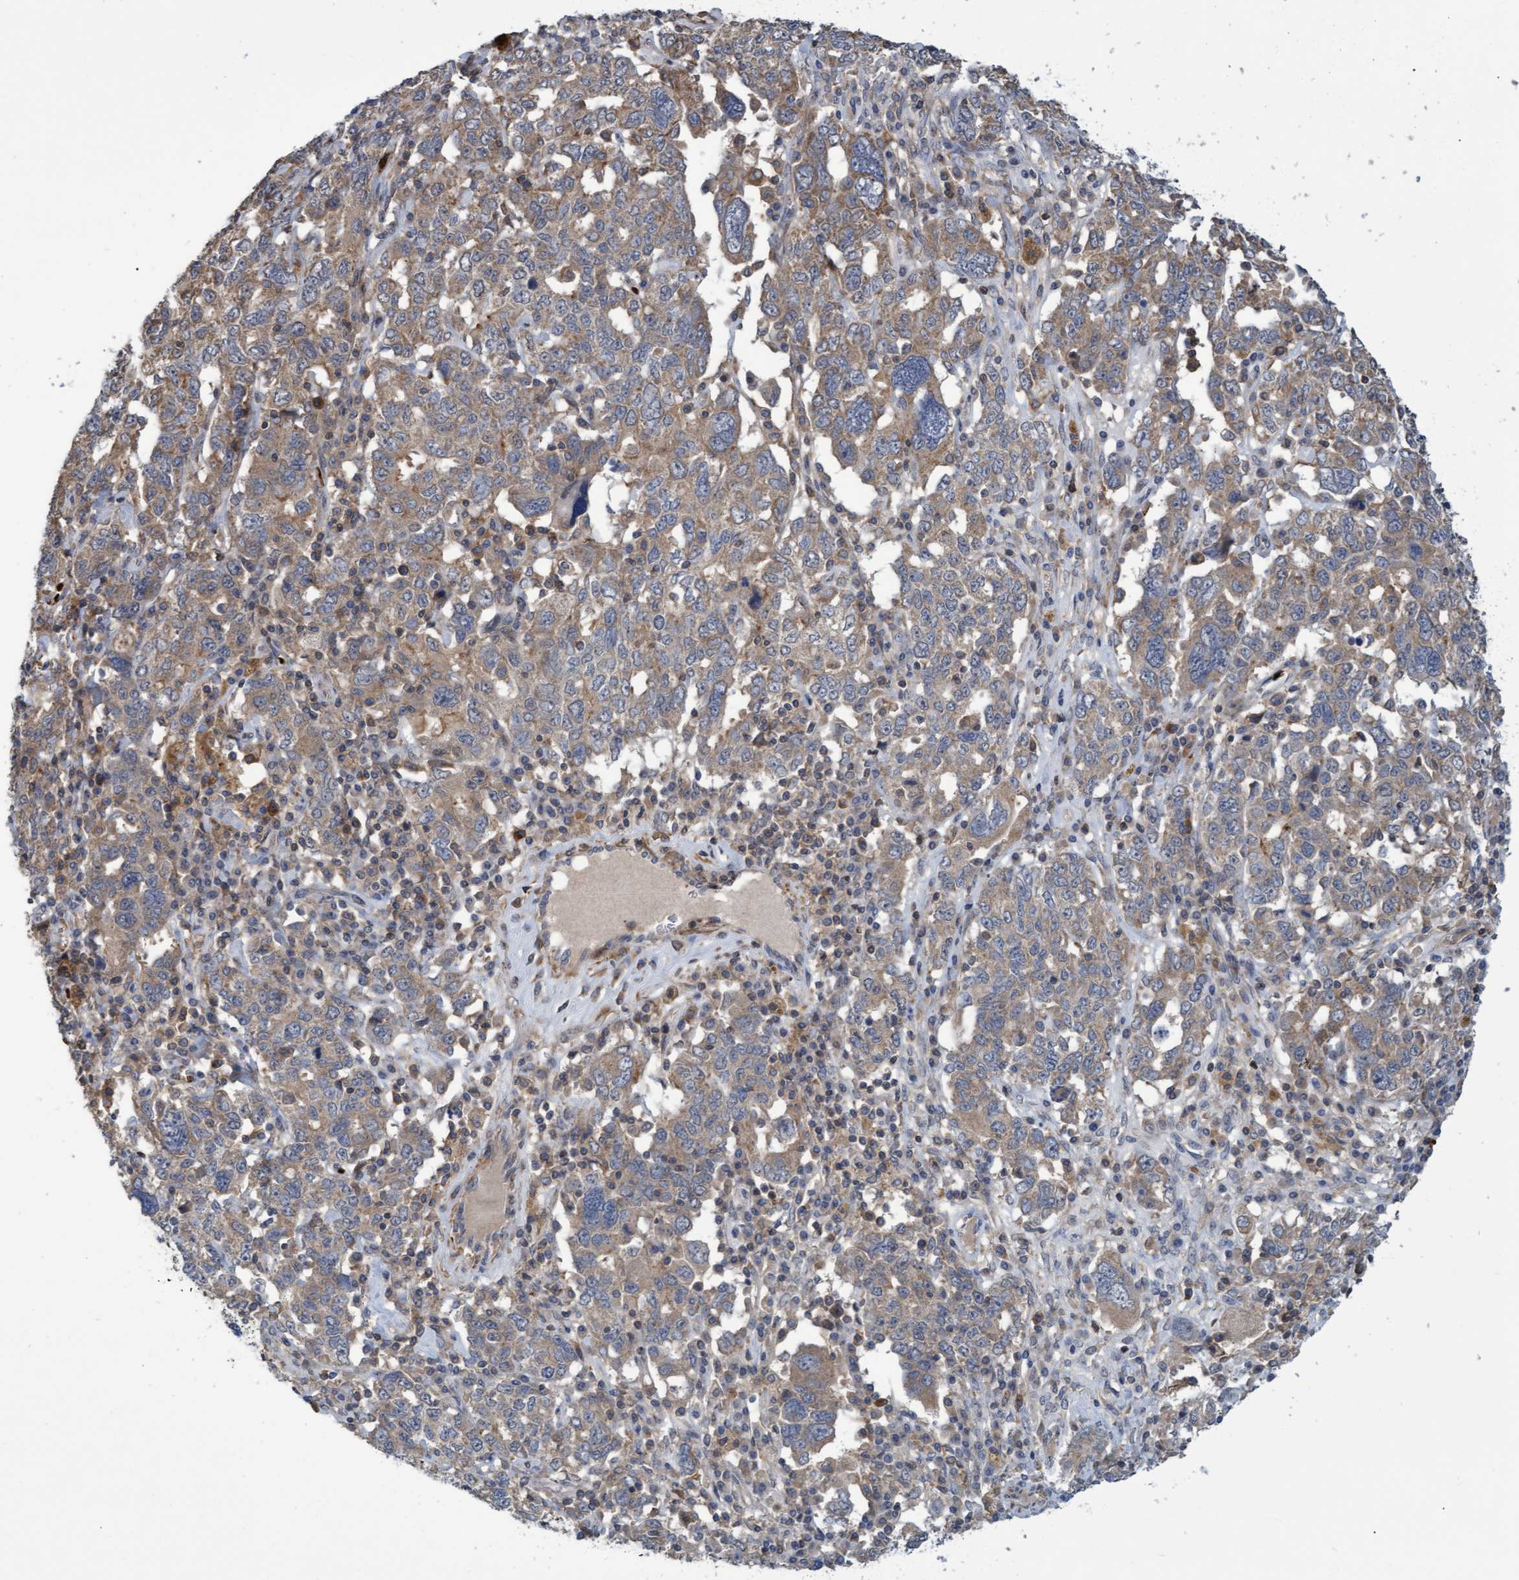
{"staining": {"intensity": "weak", "quantity": ">75%", "location": "cytoplasmic/membranous"}, "tissue": "ovarian cancer", "cell_type": "Tumor cells", "image_type": "cancer", "snomed": [{"axis": "morphology", "description": "Carcinoma, endometroid"}, {"axis": "topography", "description": "Ovary"}], "caption": "Weak cytoplasmic/membranous staining is present in about >75% of tumor cells in ovarian cancer (endometroid carcinoma).", "gene": "NAA15", "patient": {"sex": "female", "age": 62}}